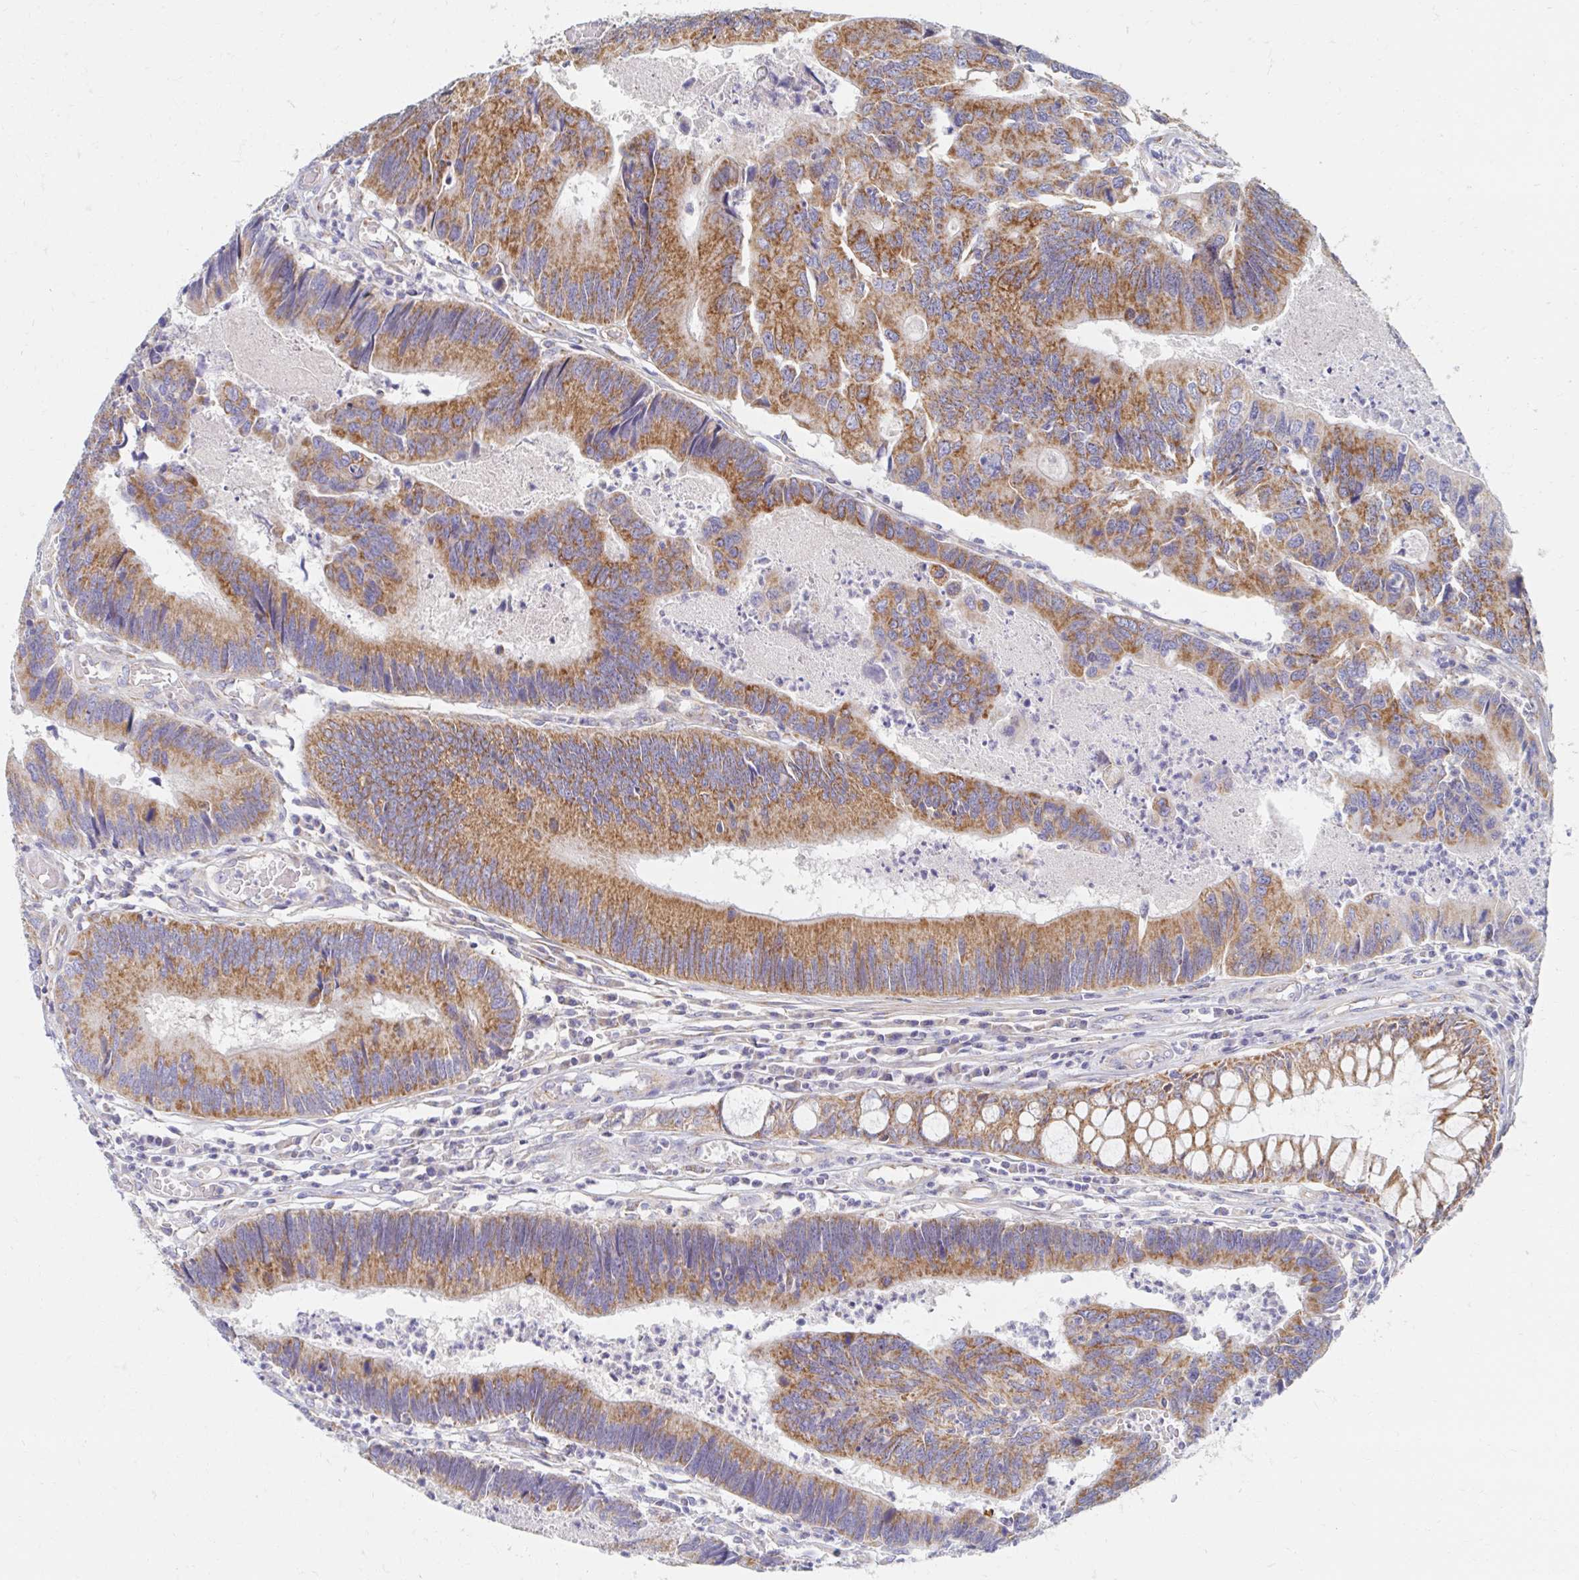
{"staining": {"intensity": "moderate", "quantity": ">75%", "location": "cytoplasmic/membranous"}, "tissue": "colorectal cancer", "cell_type": "Tumor cells", "image_type": "cancer", "snomed": [{"axis": "morphology", "description": "Adenocarcinoma, NOS"}, {"axis": "topography", "description": "Colon"}], "caption": "Colorectal adenocarcinoma stained with immunohistochemistry (IHC) reveals moderate cytoplasmic/membranous expression in about >75% of tumor cells.", "gene": "MAVS", "patient": {"sex": "female", "age": 67}}